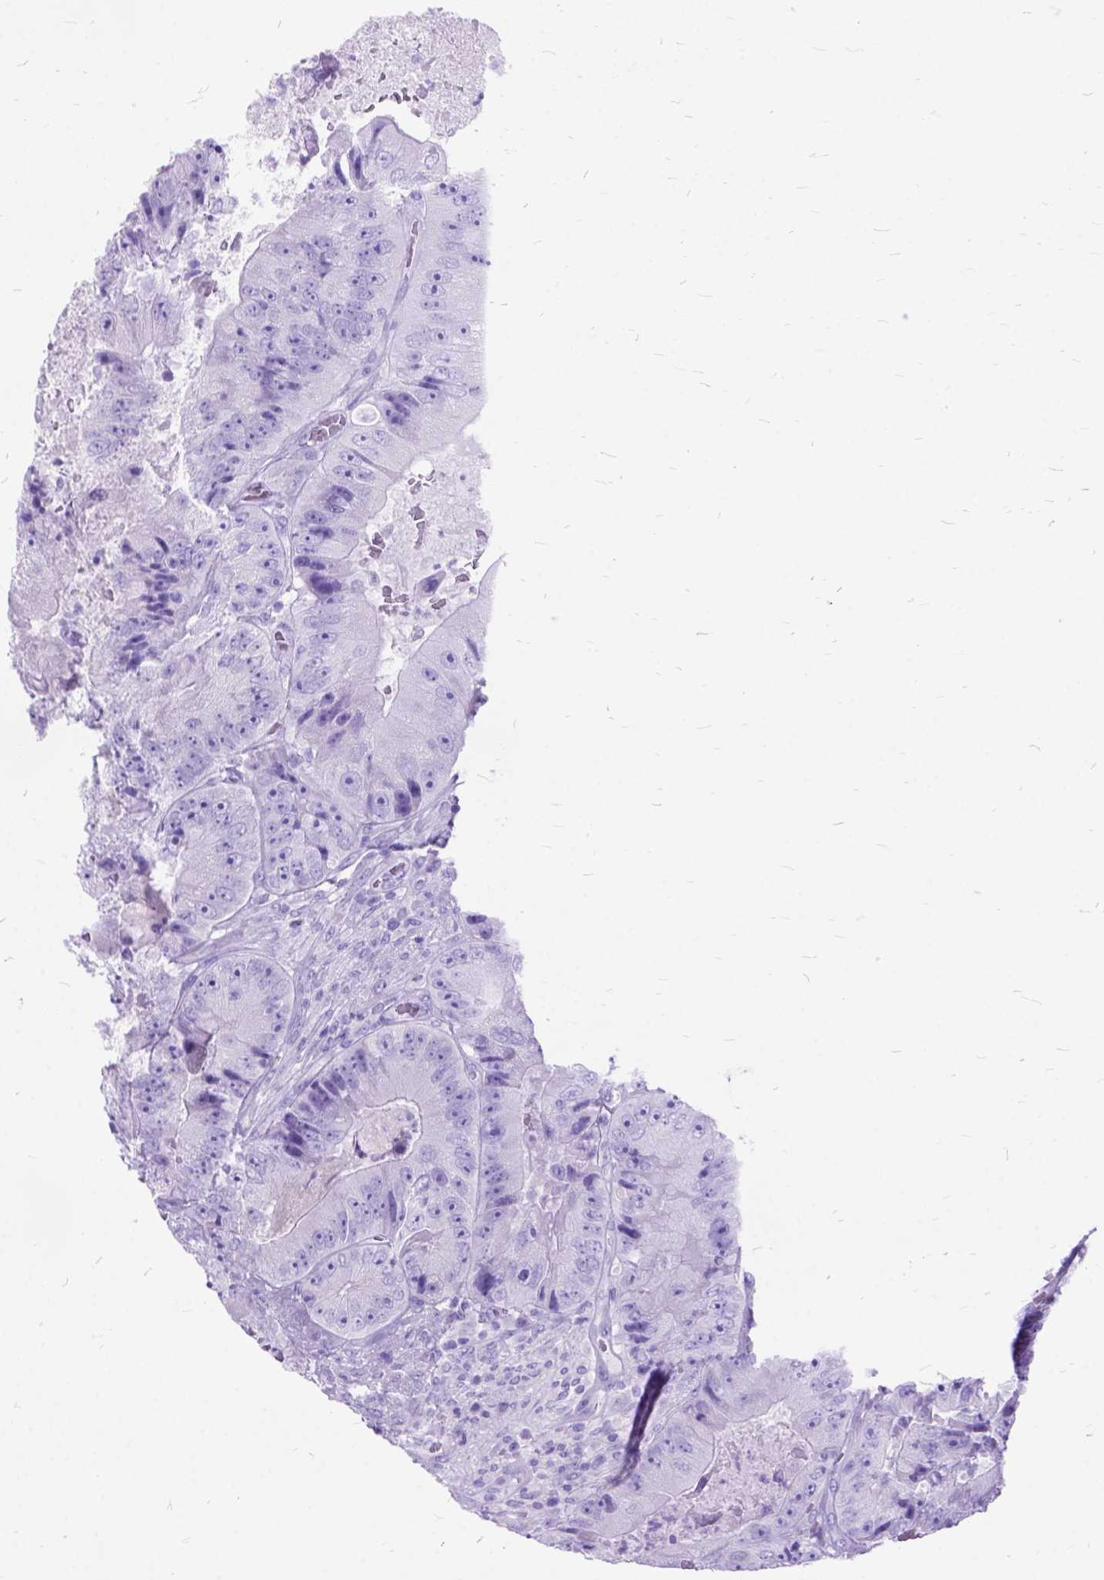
{"staining": {"intensity": "negative", "quantity": "none", "location": "none"}, "tissue": "colorectal cancer", "cell_type": "Tumor cells", "image_type": "cancer", "snomed": [{"axis": "morphology", "description": "Adenocarcinoma, NOS"}, {"axis": "topography", "description": "Colon"}], "caption": "Histopathology image shows no significant protein staining in tumor cells of adenocarcinoma (colorectal). The staining was performed using DAB (3,3'-diaminobenzidine) to visualize the protein expression in brown, while the nuclei were stained in blue with hematoxylin (Magnification: 20x).", "gene": "DNAH2", "patient": {"sex": "female", "age": 86}}